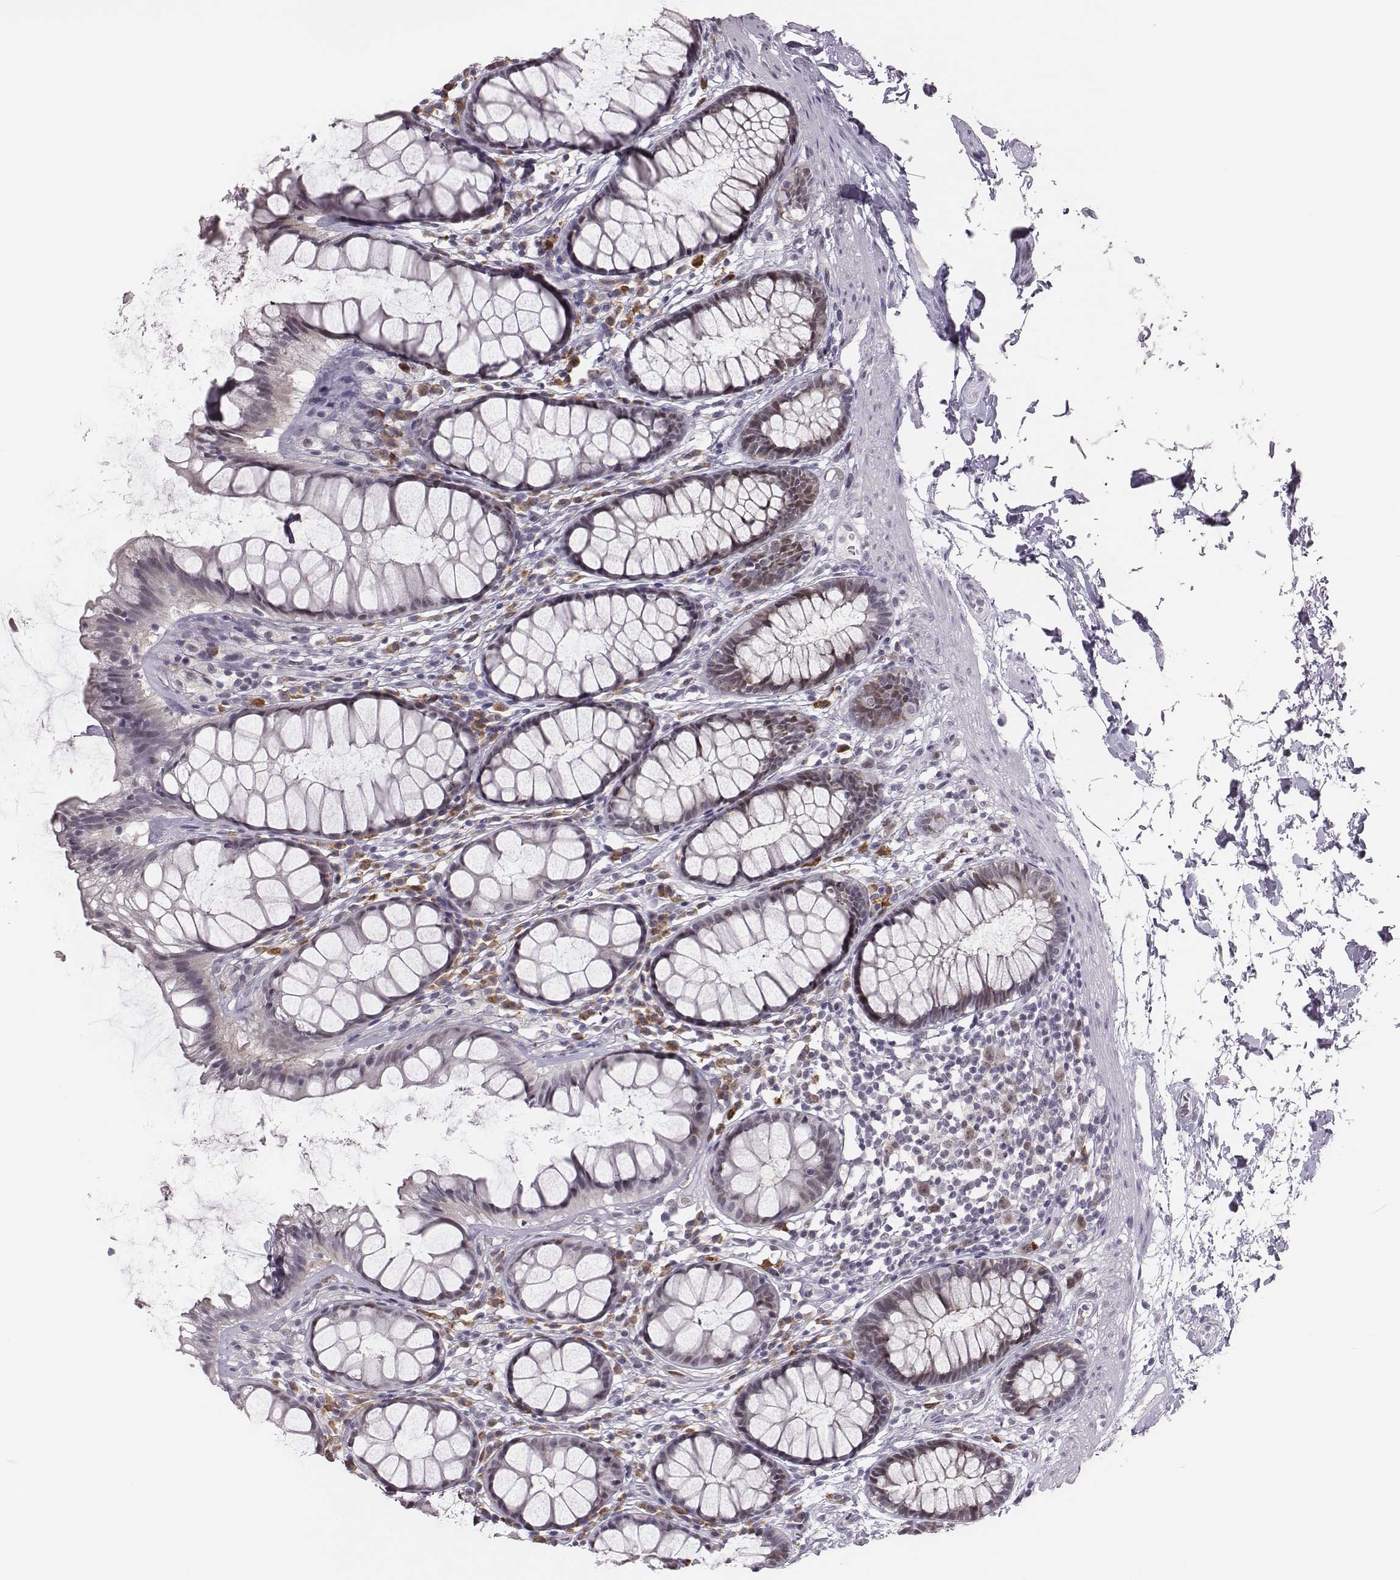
{"staining": {"intensity": "moderate", "quantity": "<25%", "location": "cytoplasmic/membranous,nuclear"}, "tissue": "rectum", "cell_type": "Glandular cells", "image_type": "normal", "snomed": [{"axis": "morphology", "description": "Normal tissue, NOS"}, {"axis": "topography", "description": "Rectum"}], "caption": "This is an image of immunohistochemistry (IHC) staining of unremarkable rectum, which shows moderate expression in the cytoplasmic/membranous,nuclear of glandular cells.", "gene": "PBK", "patient": {"sex": "male", "age": 72}}